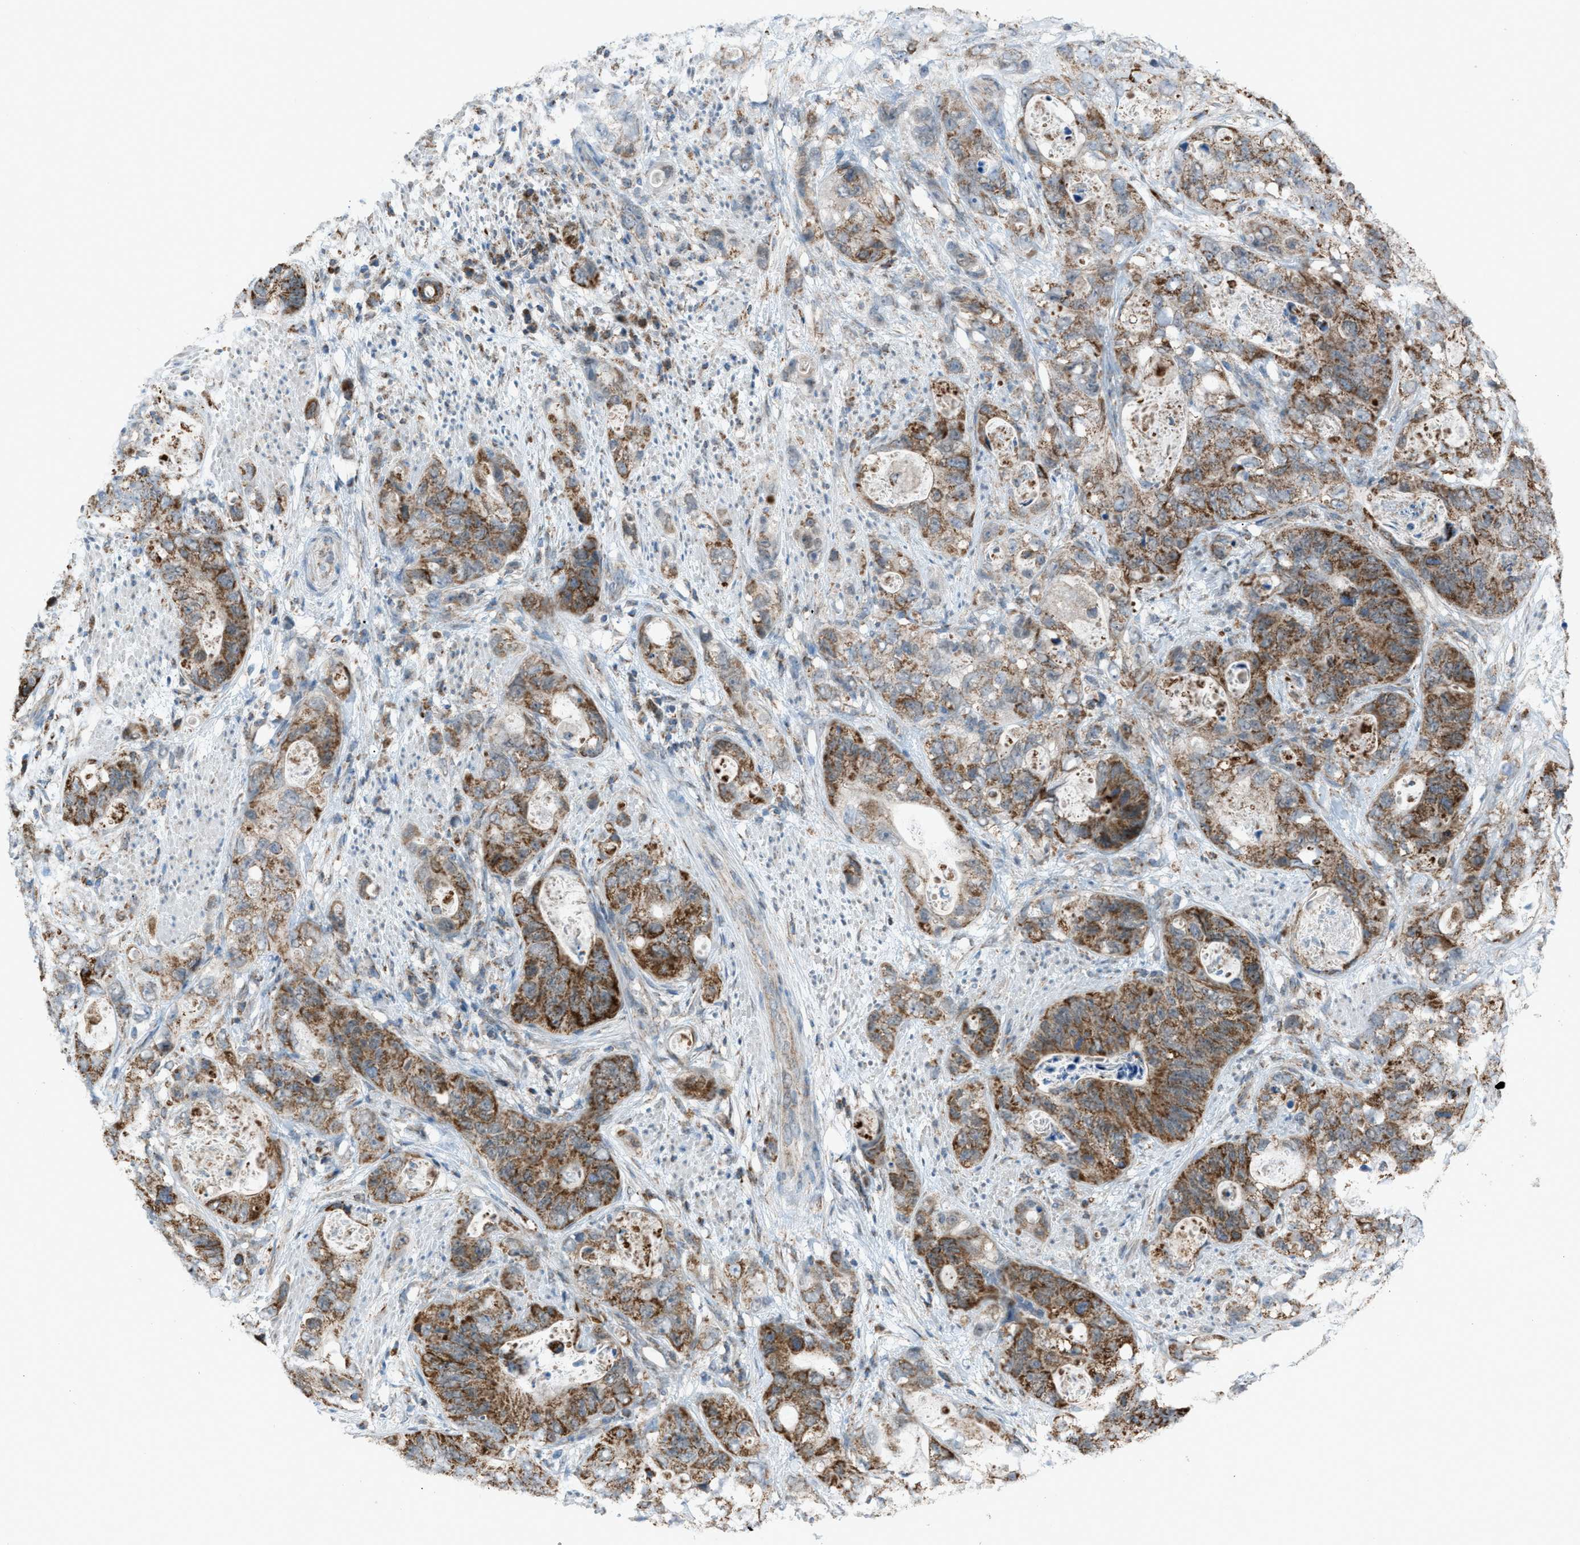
{"staining": {"intensity": "strong", "quantity": ">75%", "location": "cytoplasmic/membranous"}, "tissue": "stomach cancer", "cell_type": "Tumor cells", "image_type": "cancer", "snomed": [{"axis": "morphology", "description": "Adenocarcinoma, NOS"}, {"axis": "topography", "description": "Stomach"}], "caption": "The photomicrograph exhibits a brown stain indicating the presence of a protein in the cytoplasmic/membranous of tumor cells in stomach cancer. (IHC, brightfield microscopy, high magnification).", "gene": "SRM", "patient": {"sex": "female", "age": 89}}